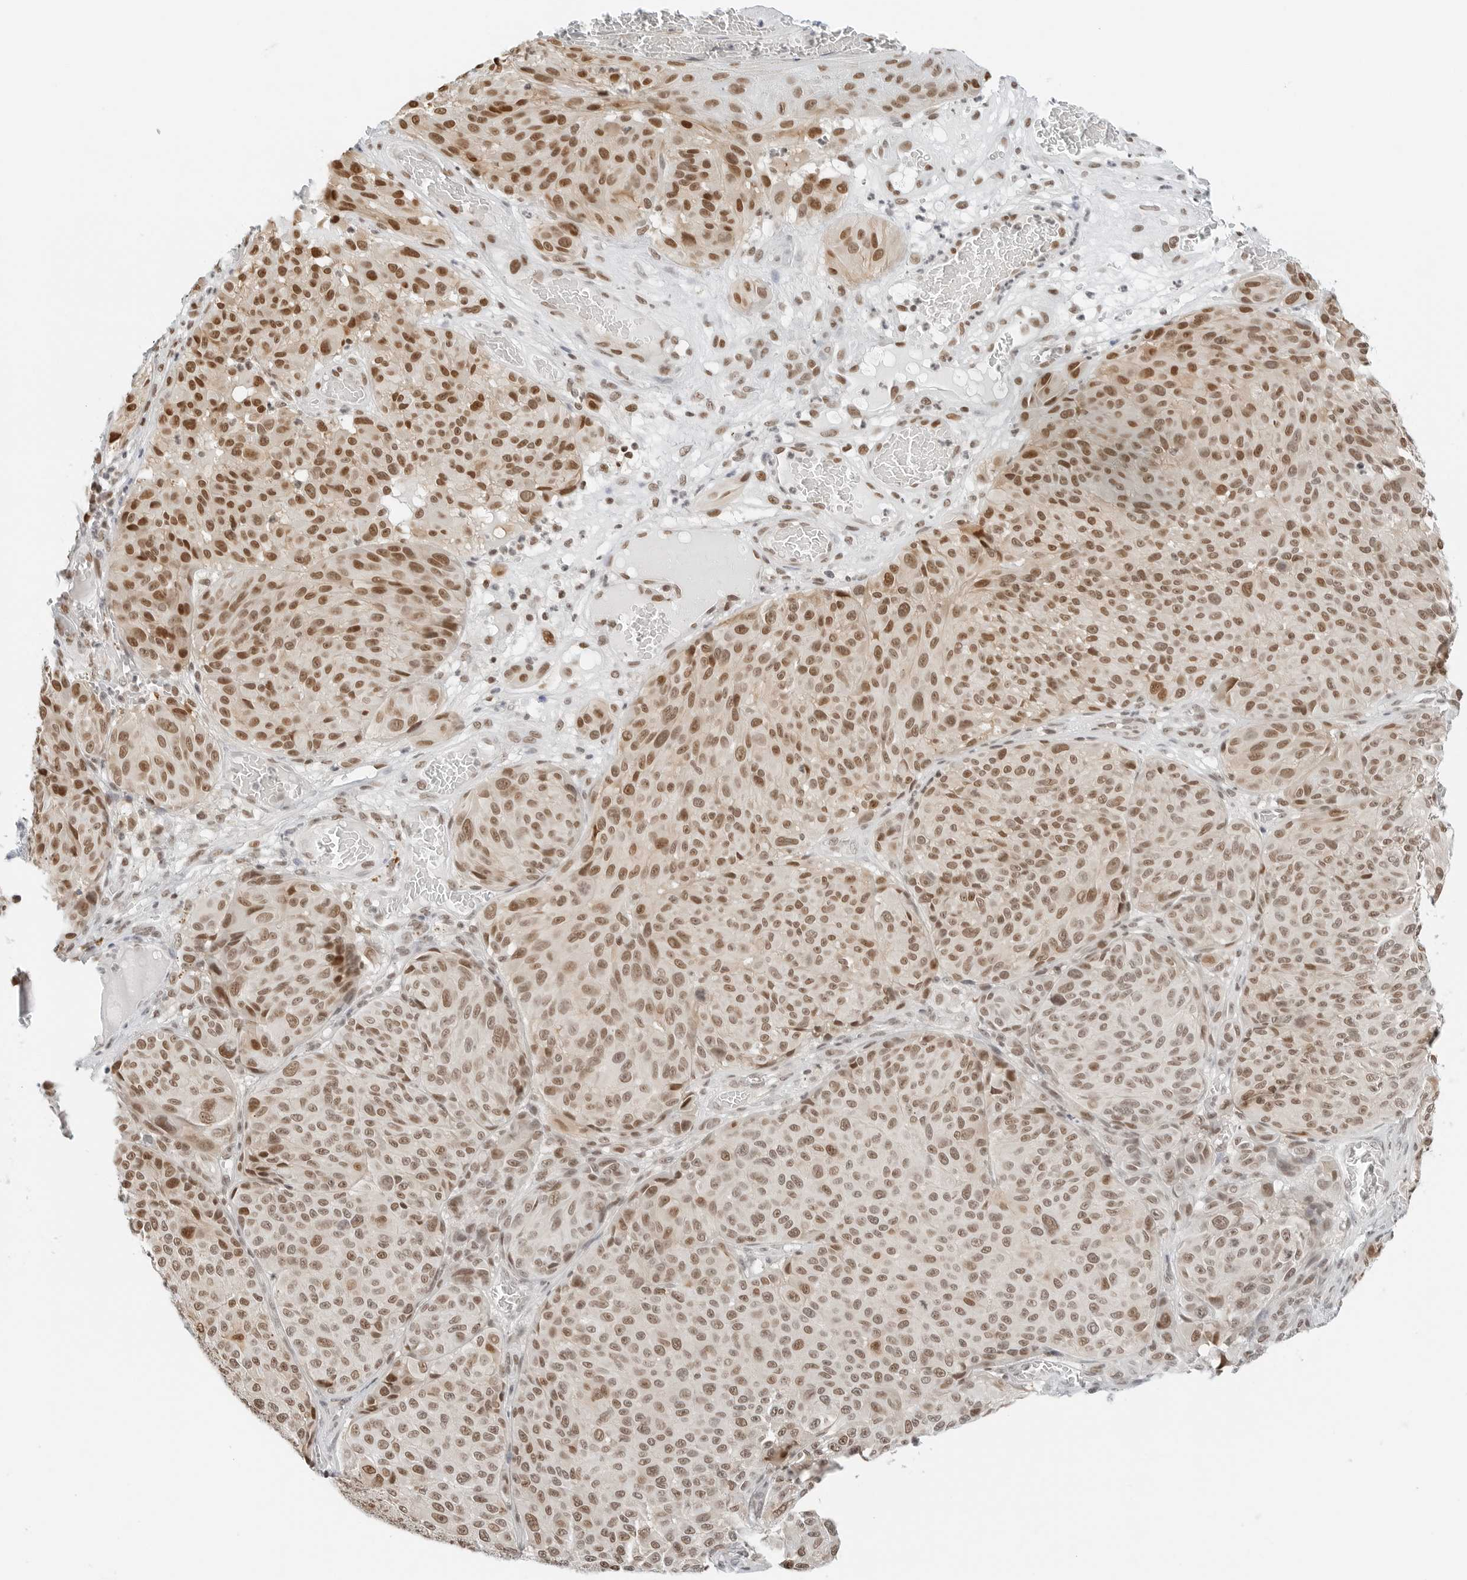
{"staining": {"intensity": "moderate", "quantity": ">75%", "location": "nuclear"}, "tissue": "melanoma", "cell_type": "Tumor cells", "image_type": "cancer", "snomed": [{"axis": "morphology", "description": "Malignant melanoma, NOS"}, {"axis": "topography", "description": "Skin"}], "caption": "A photomicrograph showing moderate nuclear positivity in about >75% of tumor cells in melanoma, as visualized by brown immunohistochemical staining.", "gene": "CRTC2", "patient": {"sex": "male", "age": 83}}